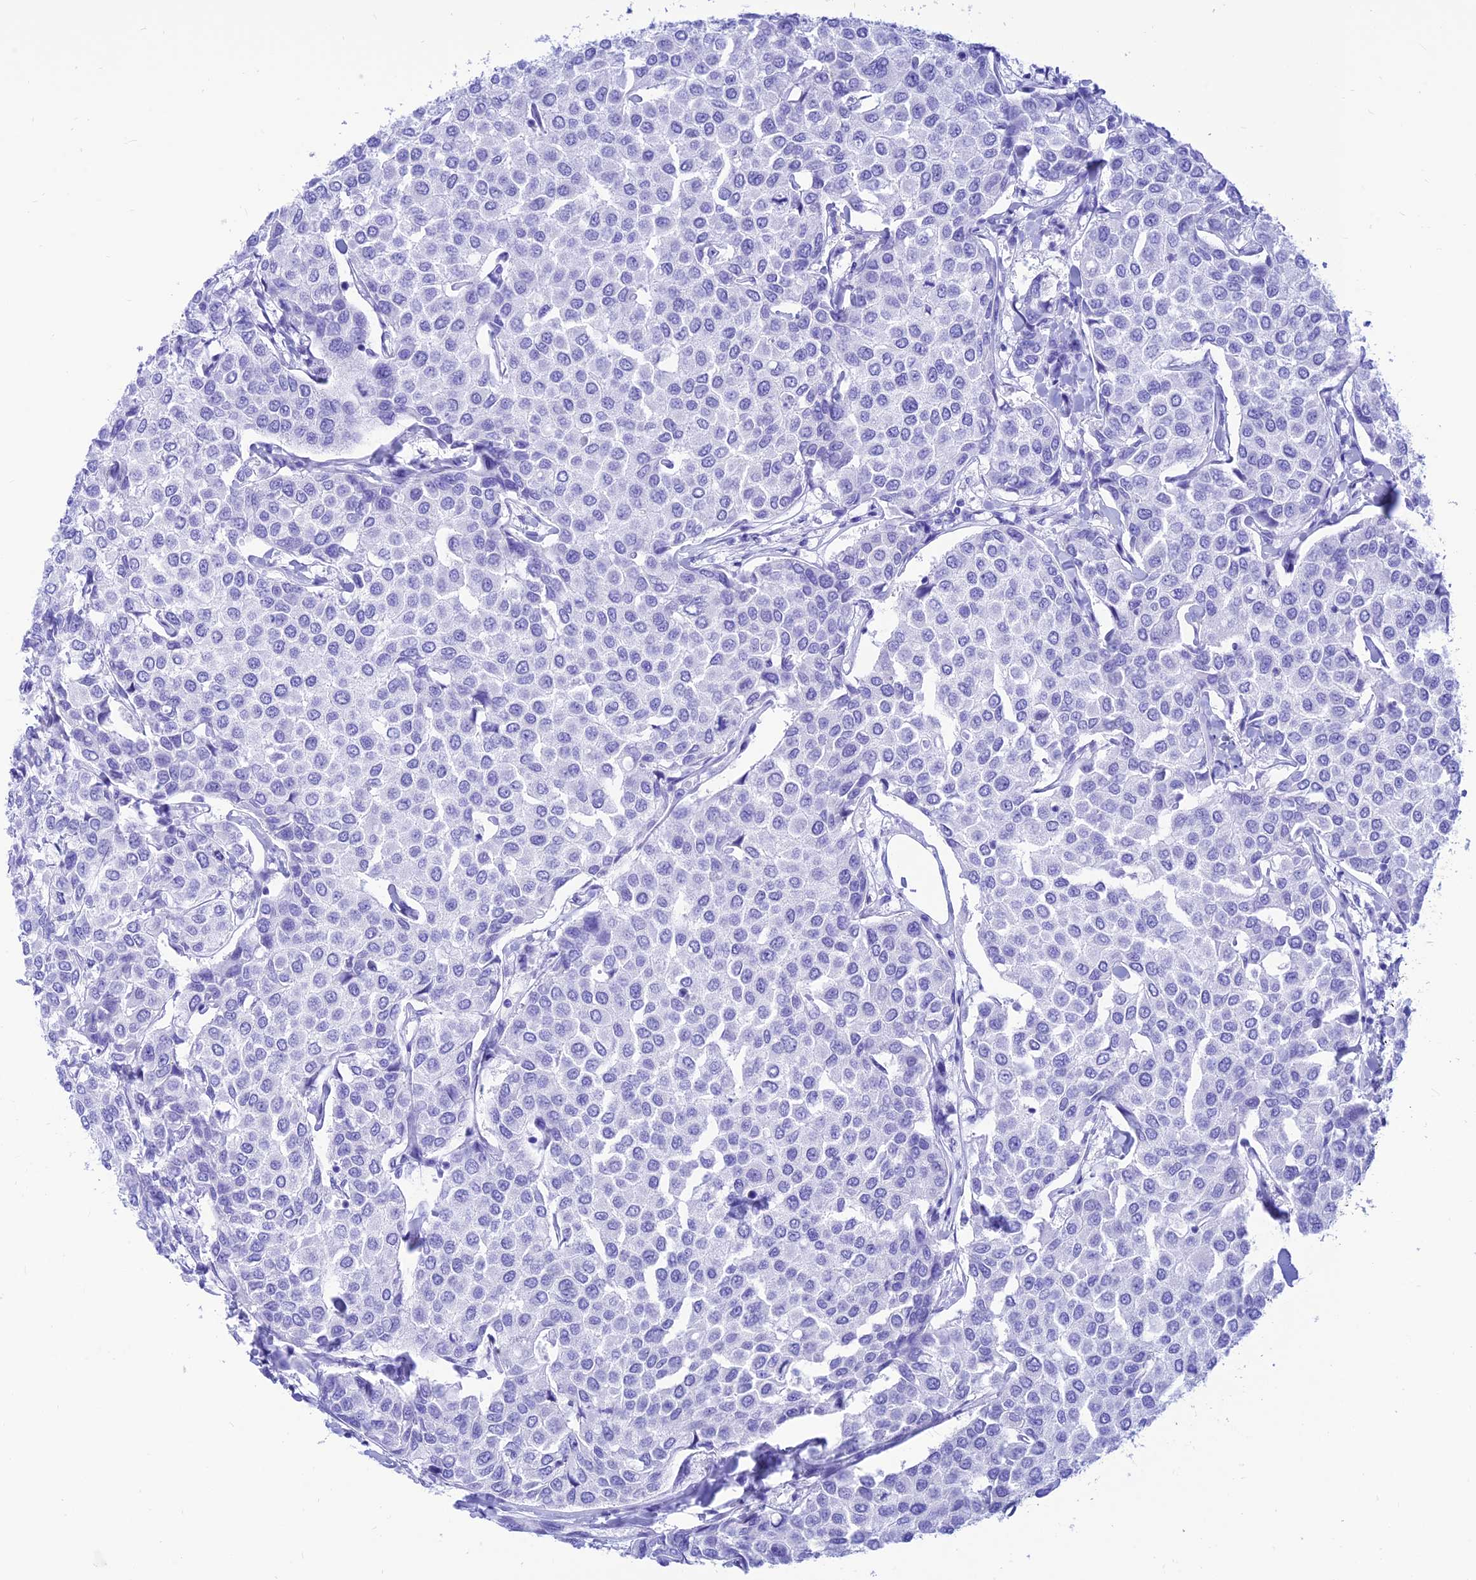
{"staining": {"intensity": "negative", "quantity": "none", "location": "none"}, "tissue": "breast cancer", "cell_type": "Tumor cells", "image_type": "cancer", "snomed": [{"axis": "morphology", "description": "Duct carcinoma"}, {"axis": "topography", "description": "Breast"}], "caption": "Immunohistochemical staining of breast cancer (invasive ductal carcinoma) demonstrates no significant expression in tumor cells.", "gene": "PRNP", "patient": {"sex": "female", "age": 55}}